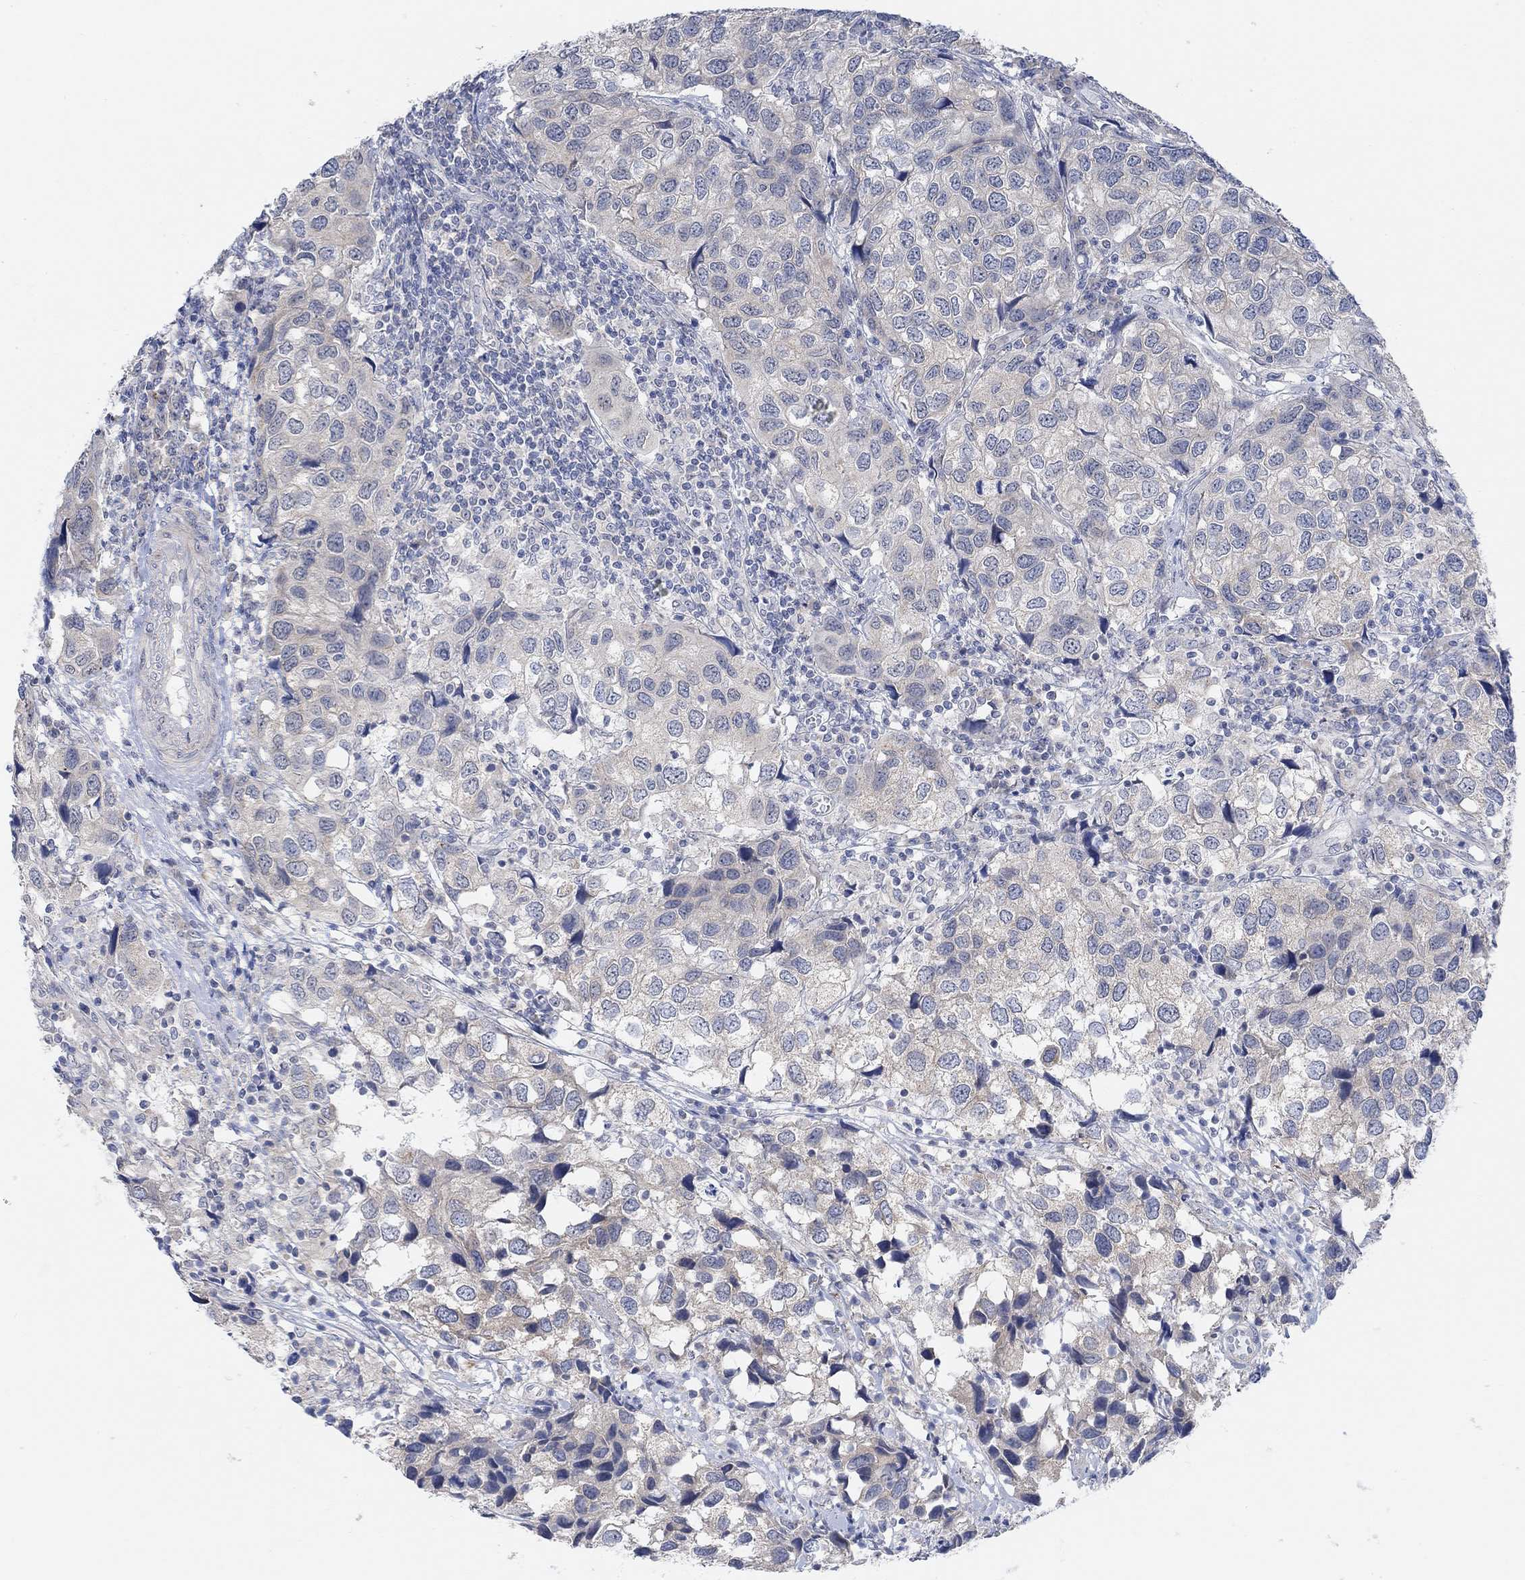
{"staining": {"intensity": "negative", "quantity": "none", "location": "none"}, "tissue": "urothelial cancer", "cell_type": "Tumor cells", "image_type": "cancer", "snomed": [{"axis": "morphology", "description": "Urothelial carcinoma, High grade"}, {"axis": "topography", "description": "Urinary bladder"}], "caption": "The histopathology image shows no significant positivity in tumor cells of urothelial cancer.", "gene": "RIMS1", "patient": {"sex": "male", "age": 79}}